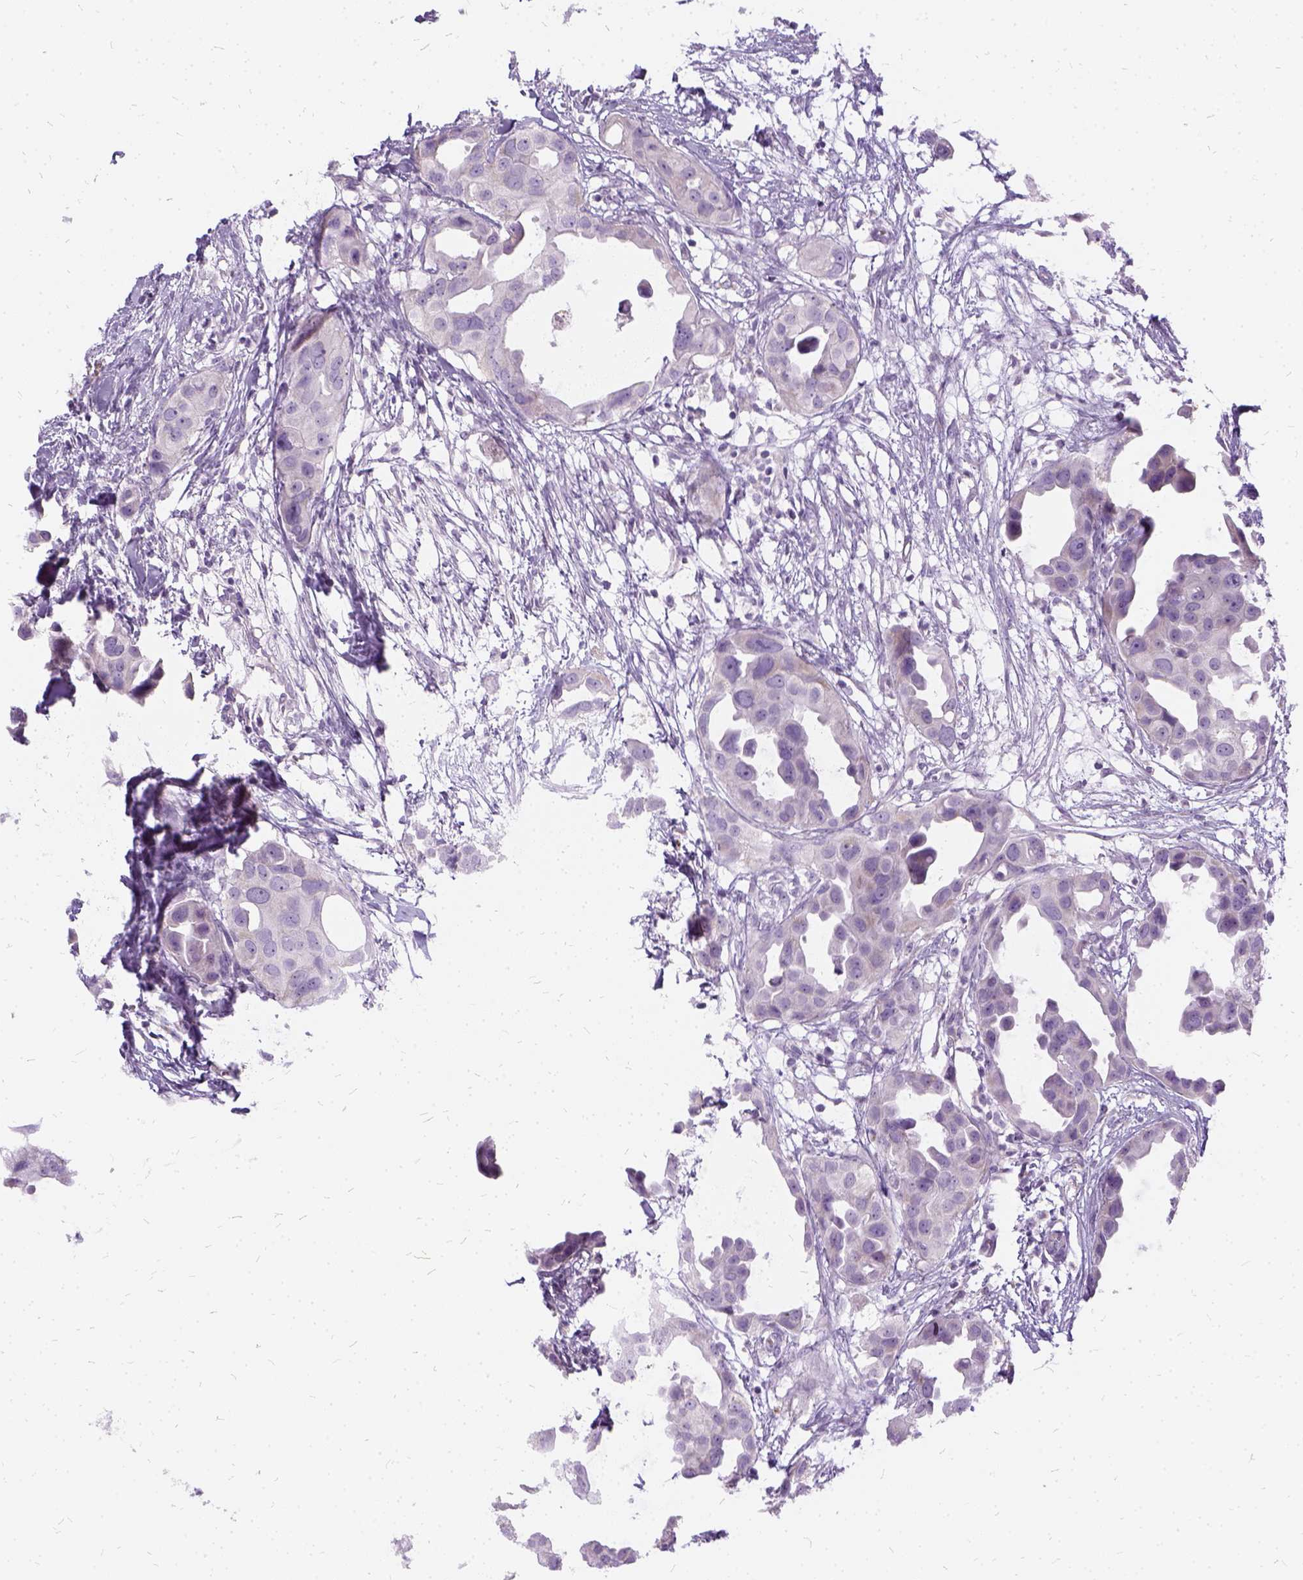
{"staining": {"intensity": "negative", "quantity": "none", "location": "none"}, "tissue": "breast cancer", "cell_type": "Tumor cells", "image_type": "cancer", "snomed": [{"axis": "morphology", "description": "Duct carcinoma"}, {"axis": "topography", "description": "Breast"}], "caption": "DAB immunohistochemical staining of breast cancer demonstrates no significant staining in tumor cells.", "gene": "FDX1", "patient": {"sex": "female", "age": 38}}